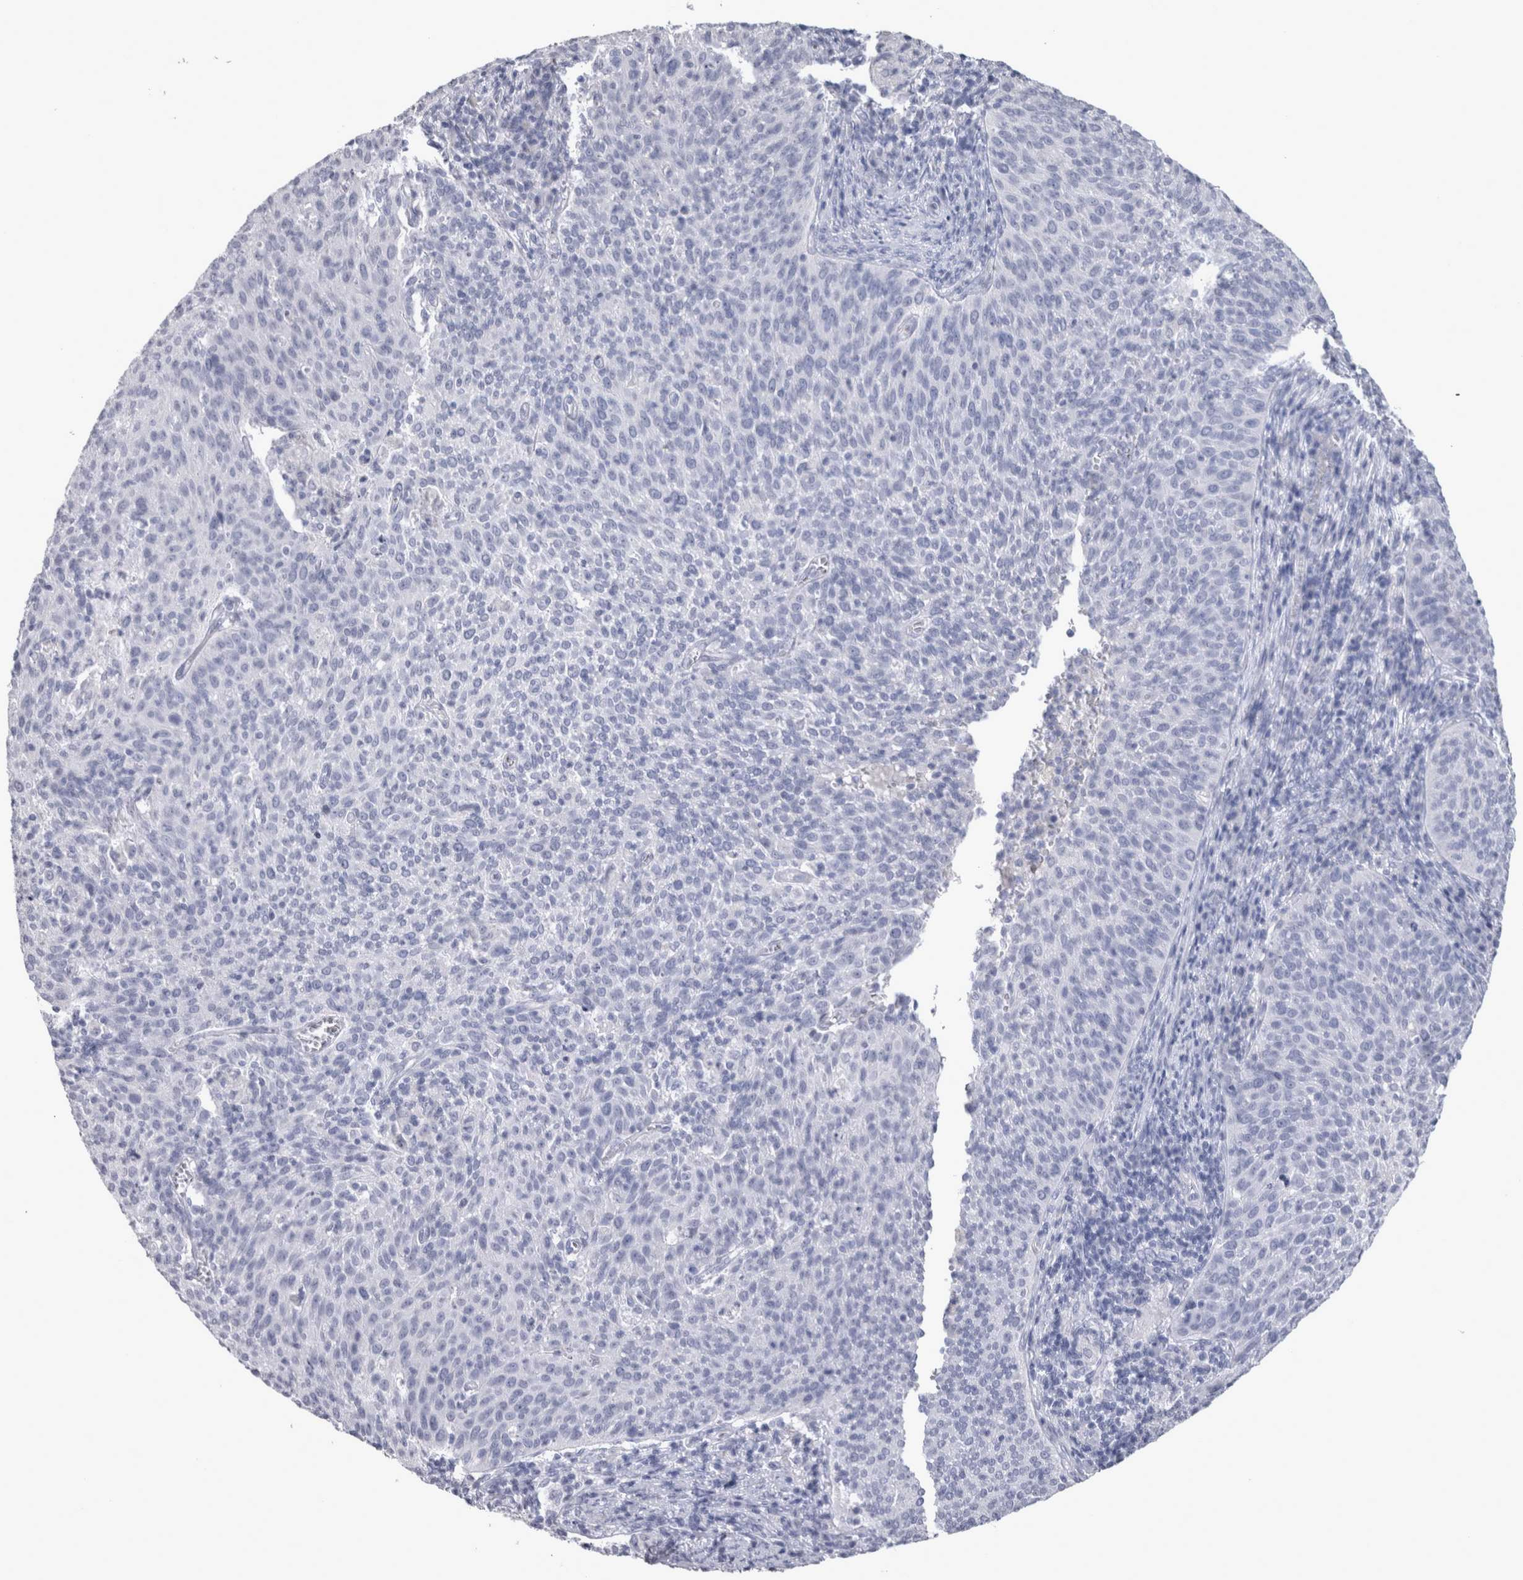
{"staining": {"intensity": "negative", "quantity": "none", "location": "none"}, "tissue": "cervical cancer", "cell_type": "Tumor cells", "image_type": "cancer", "snomed": [{"axis": "morphology", "description": "Squamous cell carcinoma, NOS"}, {"axis": "topography", "description": "Cervix"}], "caption": "Micrograph shows no protein staining in tumor cells of squamous cell carcinoma (cervical) tissue.", "gene": "MSMB", "patient": {"sex": "female", "age": 38}}